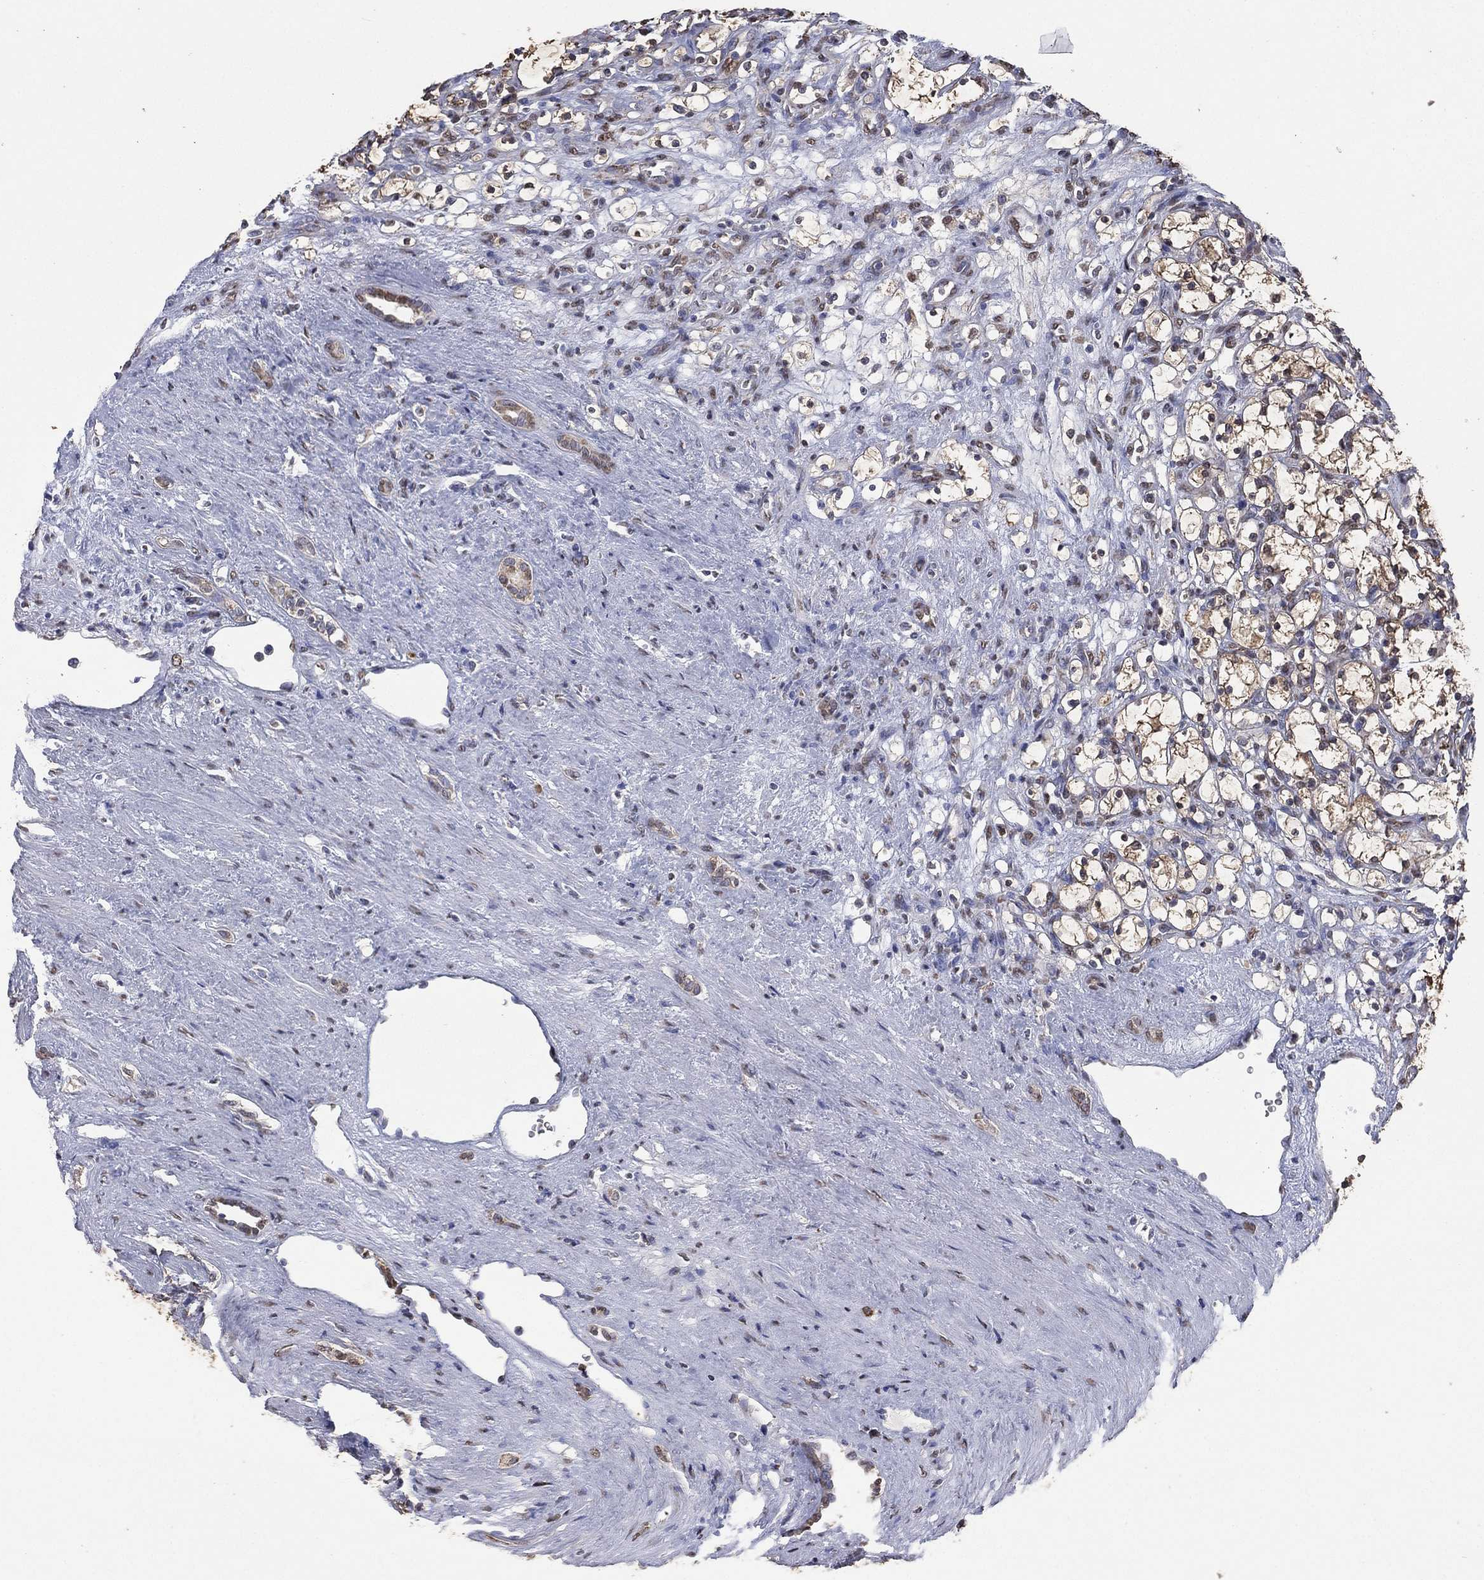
{"staining": {"intensity": "moderate", "quantity": "25%-75%", "location": "cytoplasmic/membranous"}, "tissue": "renal cancer", "cell_type": "Tumor cells", "image_type": "cancer", "snomed": [{"axis": "morphology", "description": "Adenocarcinoma, NOS"}, {"axis": "topography", "description": "Kidney"}], "caption": "Immunohistochemical staining of adenocarcinoma (renal) exhibits medium levels of moderate cytoplasmic/membranous expression in about 25%-75% of tumor cells.", "gene": "ALDH7A1", "patient": {"sex": "female", "age": 69}}